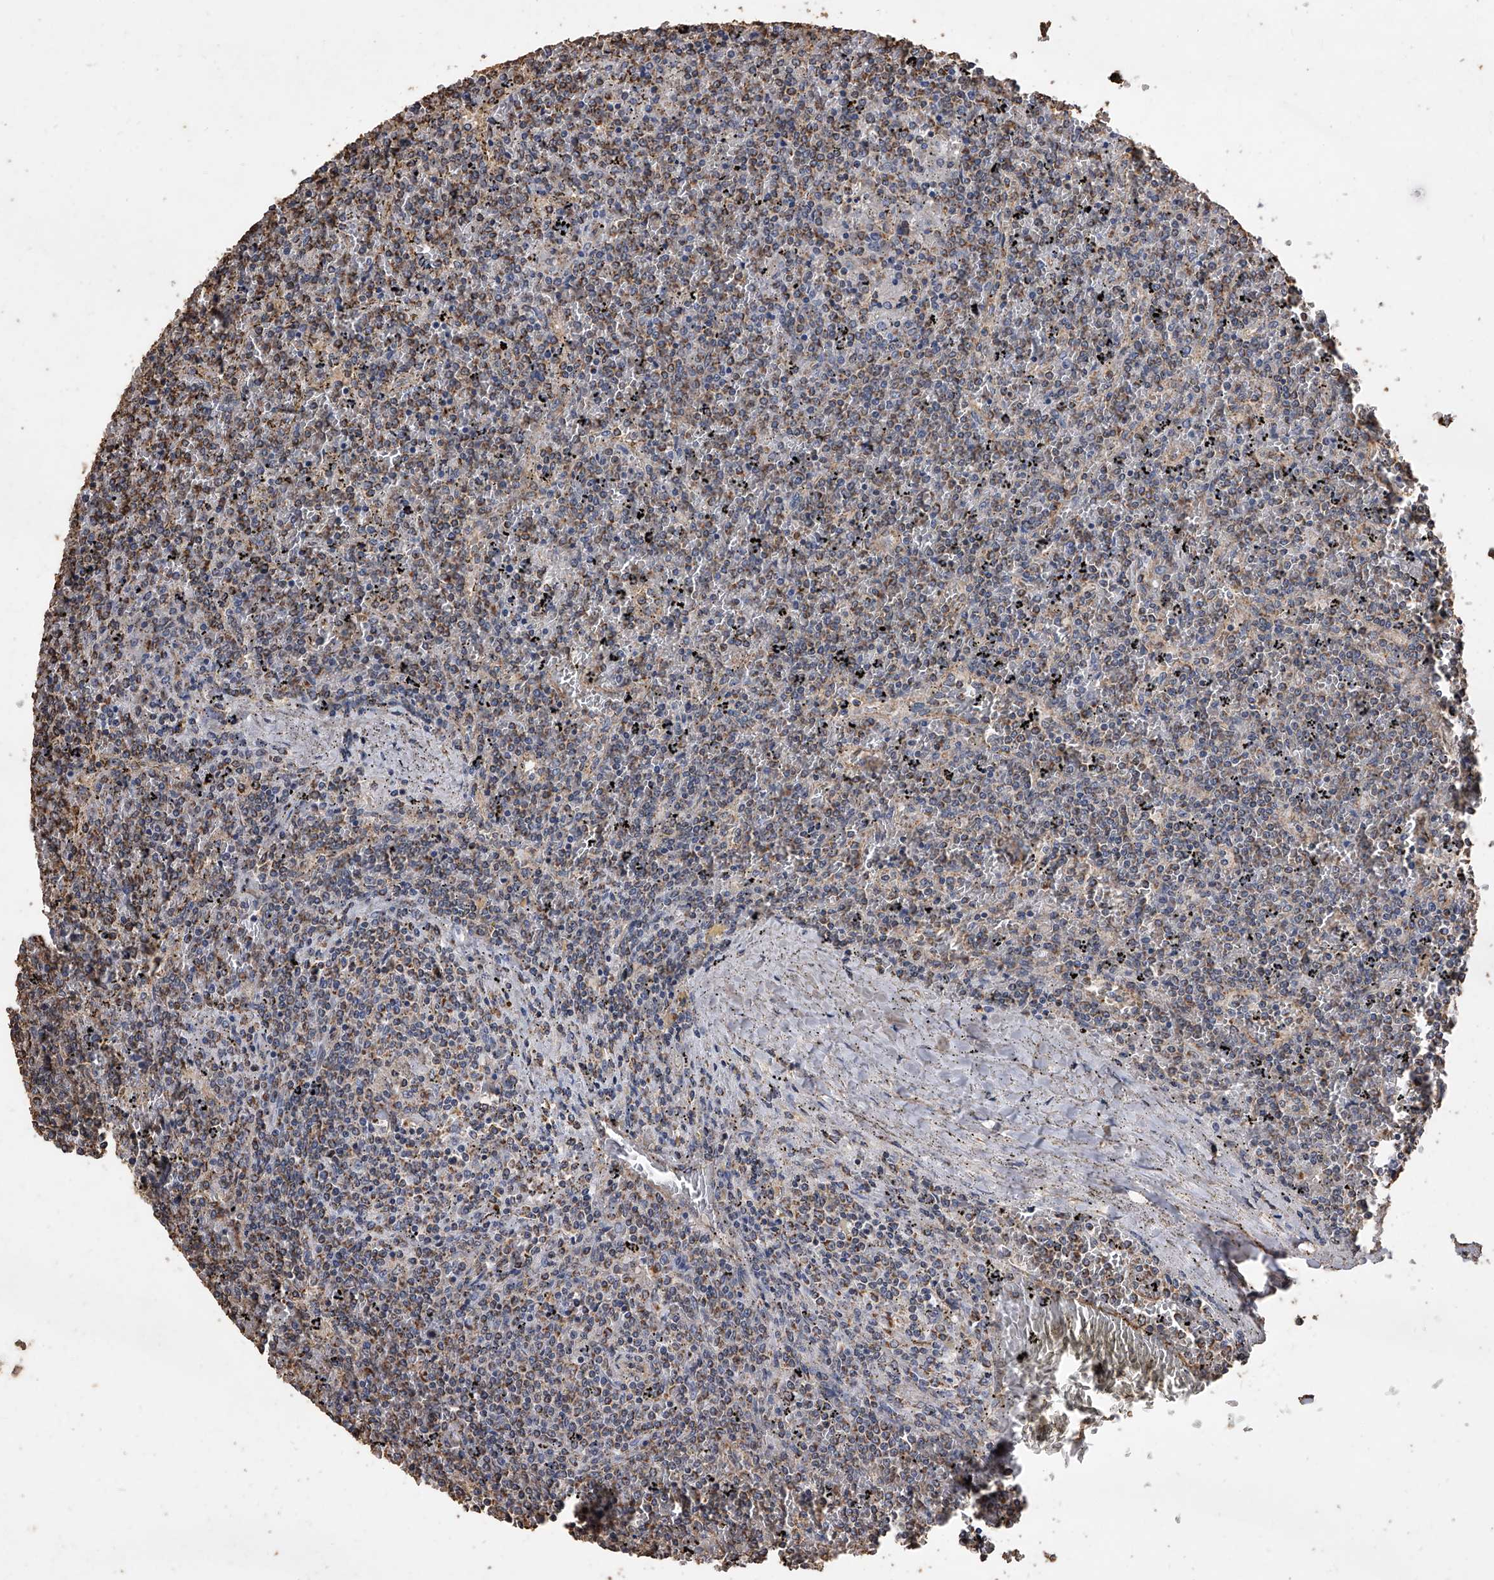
{"staining": {"intensity": "moderate", "quantity": "25%-75%", "location": "cytoplasmic/membranous"}, "tissue": "lymphoma", "cell_type": "Tumor cells", "image_type": "cancer", "snomed": [{"axis": "morphology", "description": "Malignant lymphoma, non-Hodgkin's type, Low grade"}, {"axis": "topography", "description": "Spleen"}], "caption": "Immunohistochemical staining of human lymphoma shows medium levels of moderate cytoplasmic/membranous positivity in about 25%-75% of tumor cells.", "gene": "MRPL28", "patient": {"sex": "female", "age": 19}}